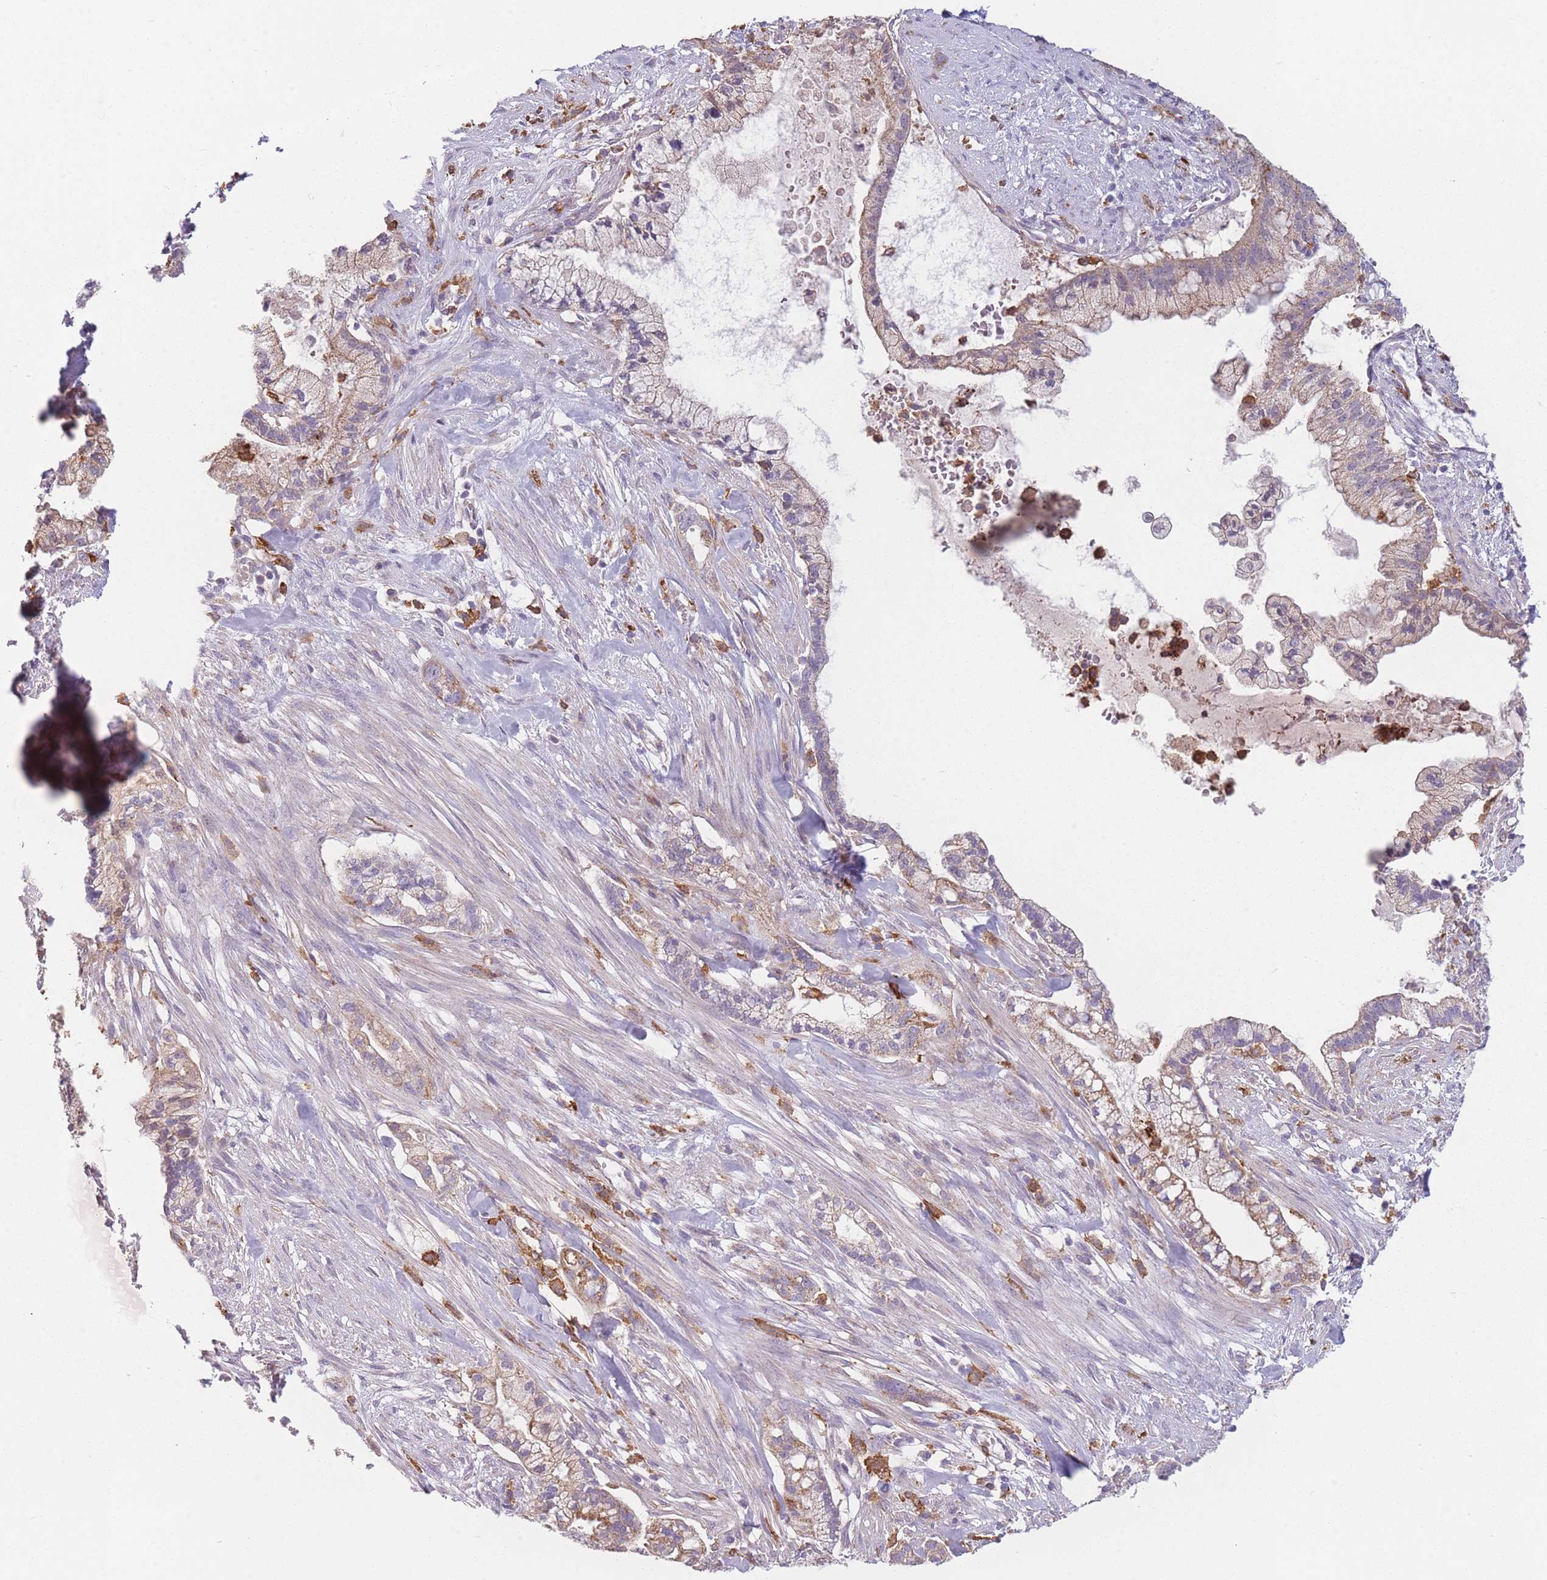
{"staining": {"intensity": "moderate", "quantity": "<25%", "location": "cytoplasmic/membranous"}, "tissue": "pancreatic cancer", "cell_type": "Tumor cells", "image_type": "cancer", "snomed": [{"axis": "morphology", "description": "Adenocarcinoma, NOS"}, {"axis": "topography", "description": "Pancreas"}], "caption": "Human pancreatic cancer stained with a protein marker demonstrates moderate staining in tumor cells.", "gene": "PRAM1", "patient": {"sex": "male", "age": 44}}